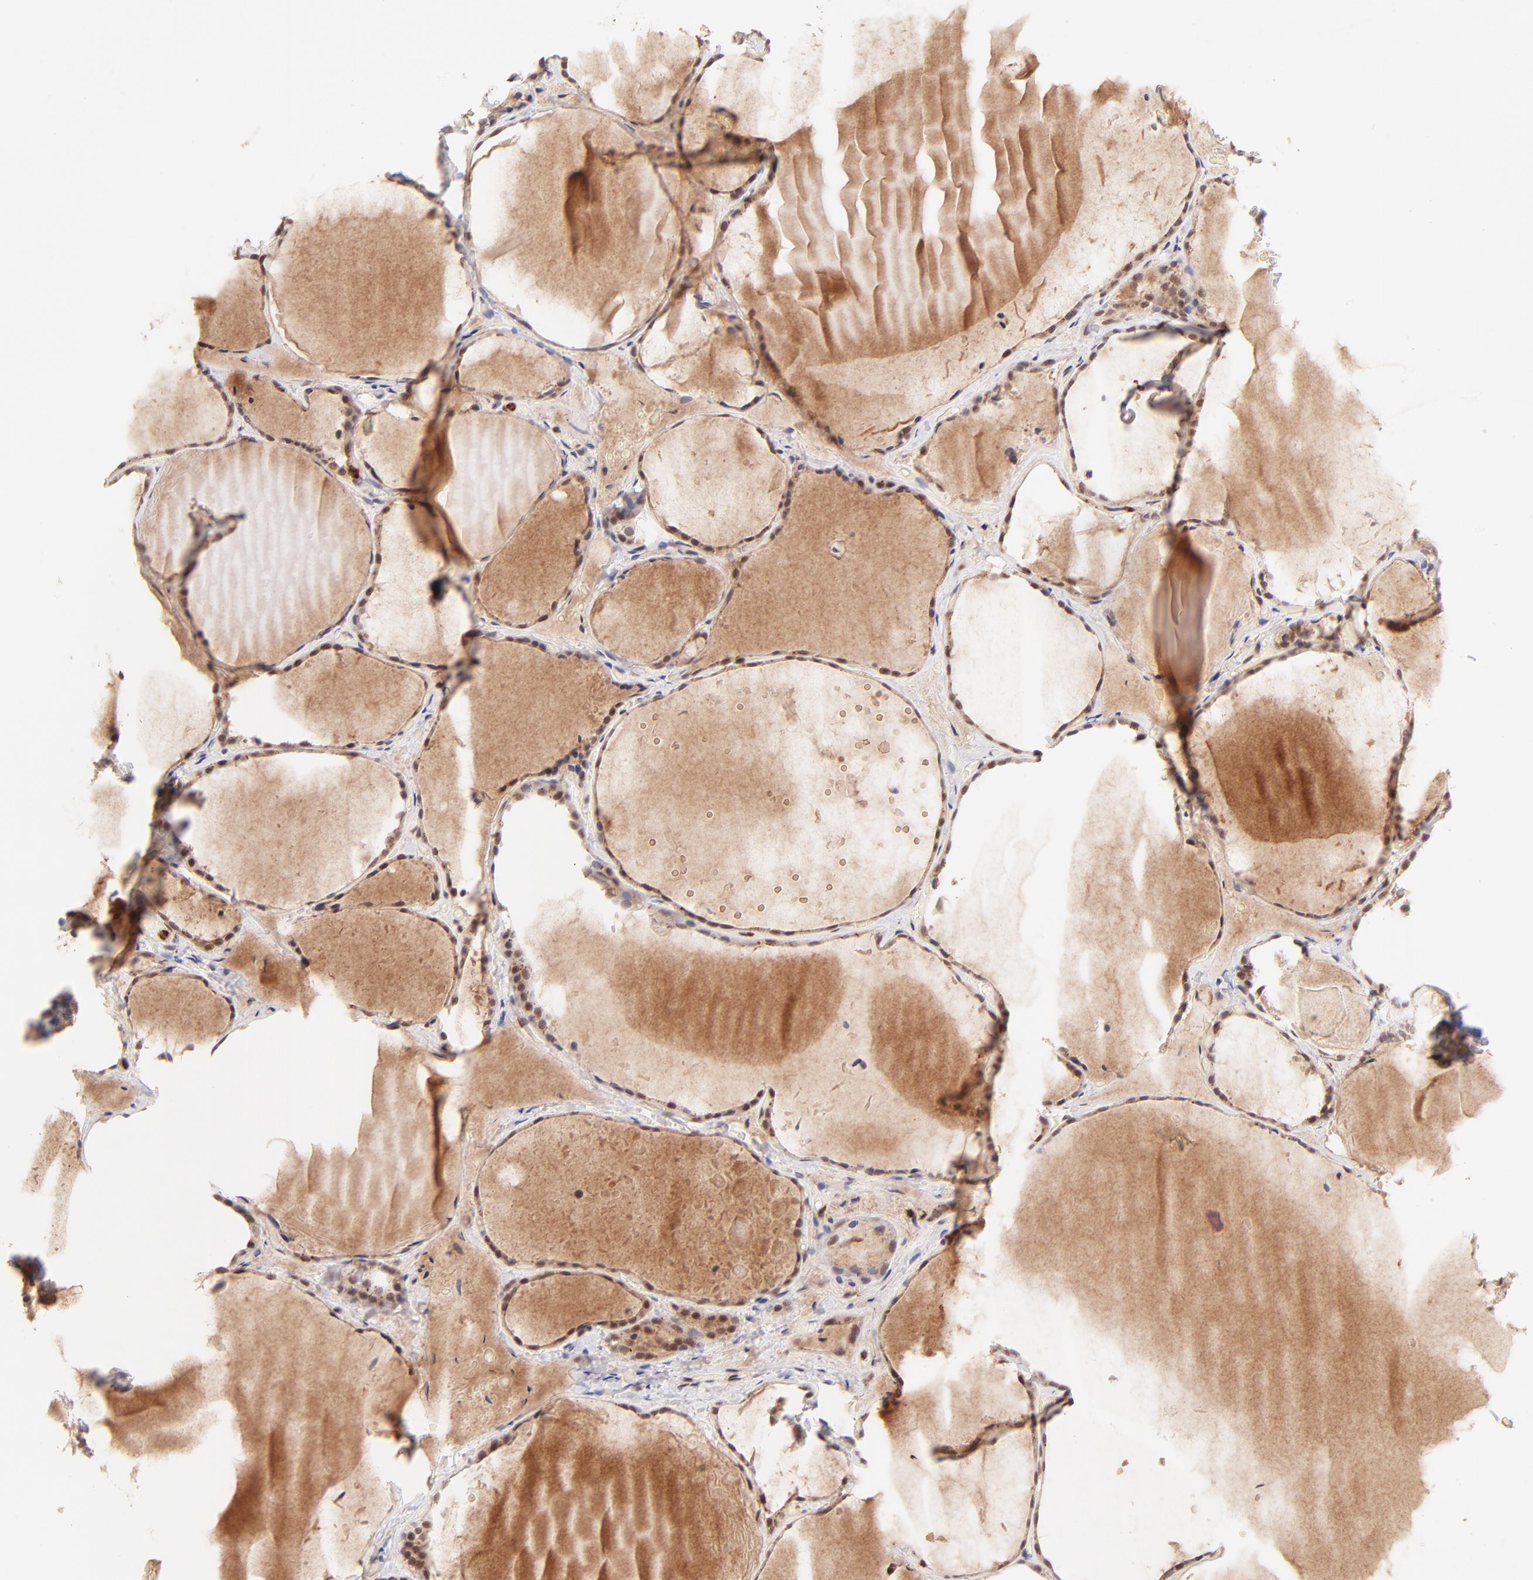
{"staining": {"intensity": "weak", "quantity": ">75%", "location": "nuclear"}, "tissue": "thyroid gland", "cell_type": "Glandular cells", "image_type": "normal", "snomed": [{"axis": "morphology", "description": "Normal tissue, NOS"}, {"axis": "topography", "description": "Thyroid gland"}], "caption": "Protein expression by immunohistochemistry (IHC) shows weak nuclear staining in approximately >75% of glandular cells in normal thyroid gland.", "gene": "MED12", "patient": {"sex": "female", "age": 22}}